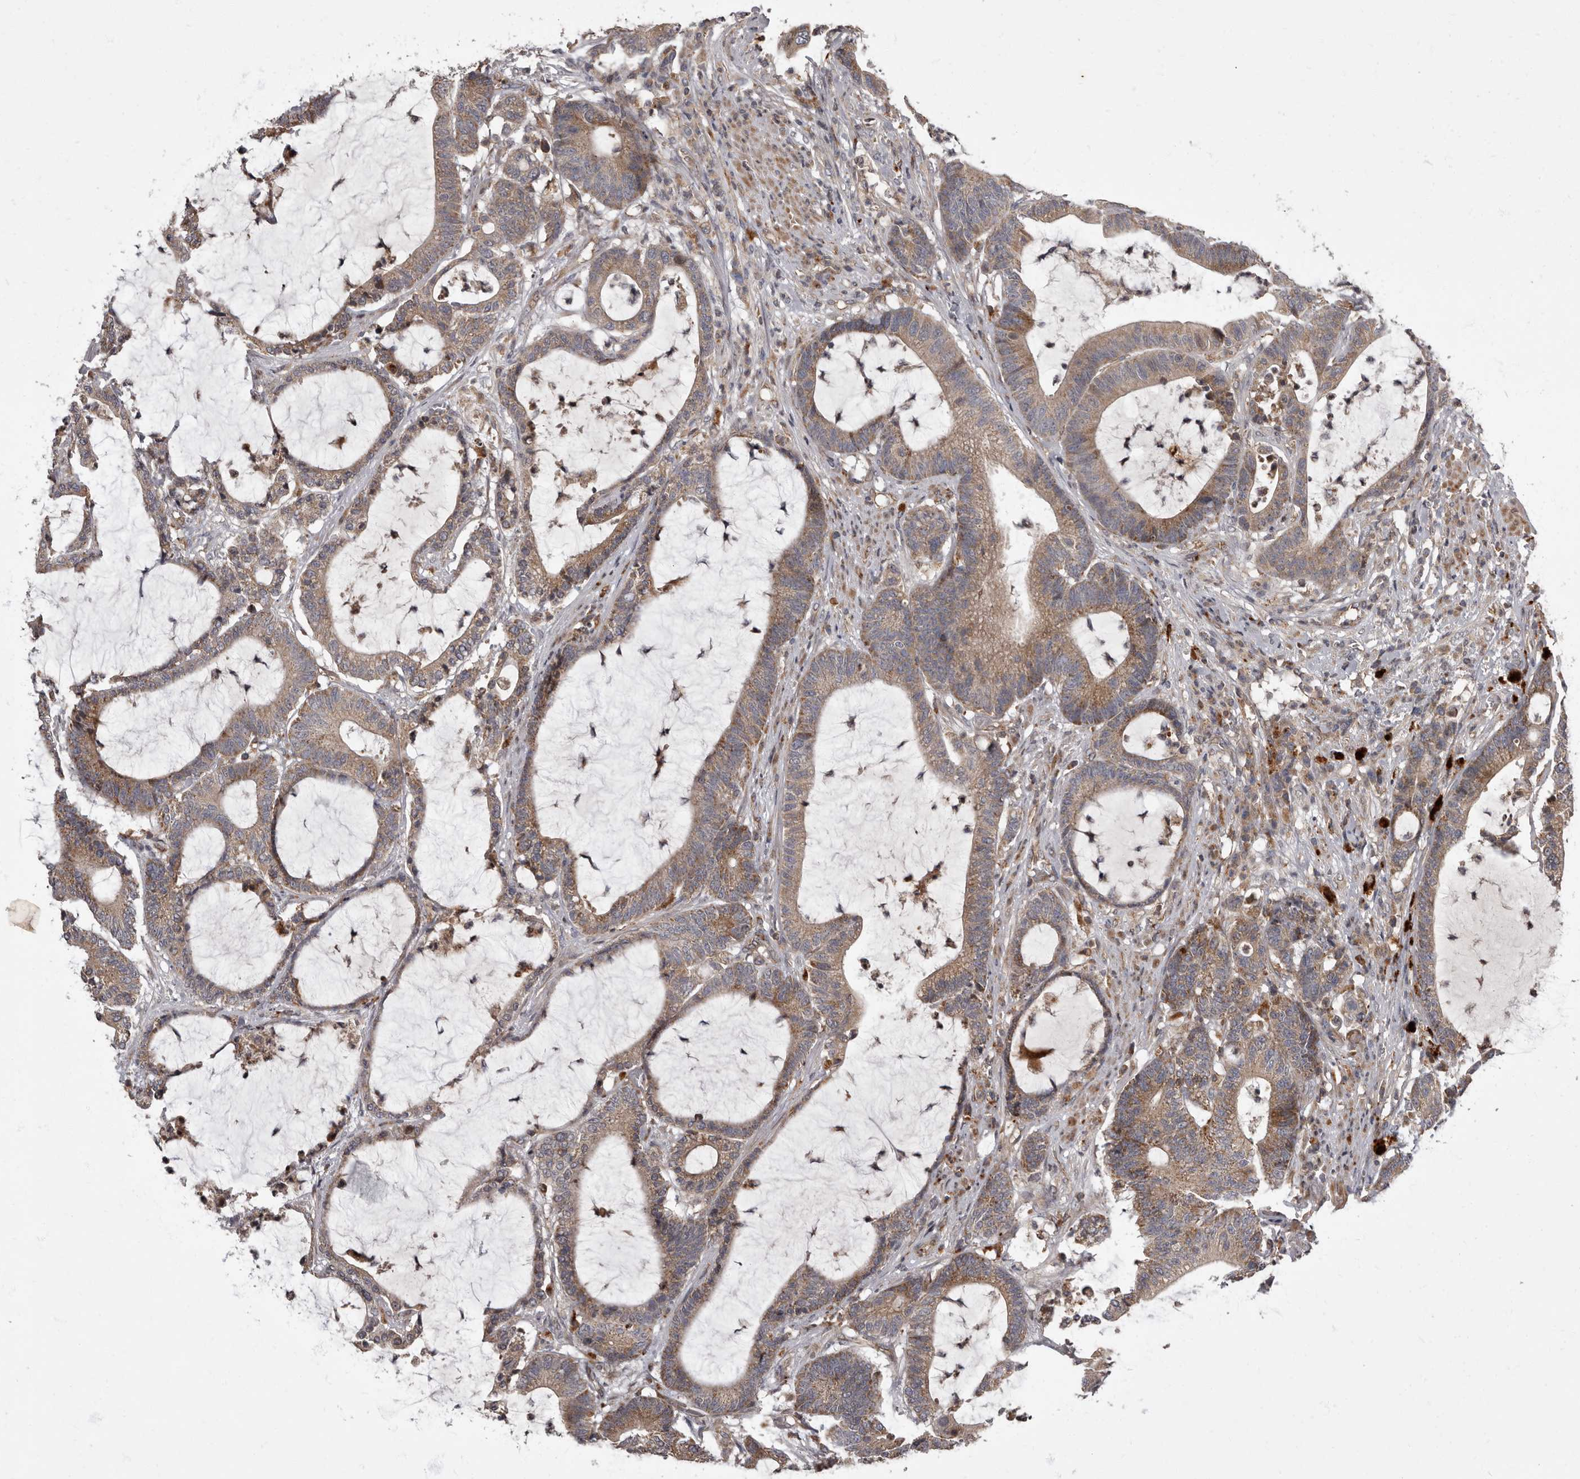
{"staining": {"intensity": "moderate", "quantity": ">75%", "location": "cytoplasmic/membranous"}, "tissue": "colorectal cancer", "cell_type": "Tumor cells", "image_type": "cancer", "snomed": [{"axis": "morphology", "description": "Adenocarcinoma, NOS"}, {"axis": "topography", "description": "Colon"}], "caption": "Approximately >75% of tumor cells in human colorectal adenocarcinoma exhibit moderate cytoplasmic/membranous protein expression as visualized by brown immunohistochemical staining.", "gene": "ADCY2", "patient": {"sex": "female", "age": 84}}